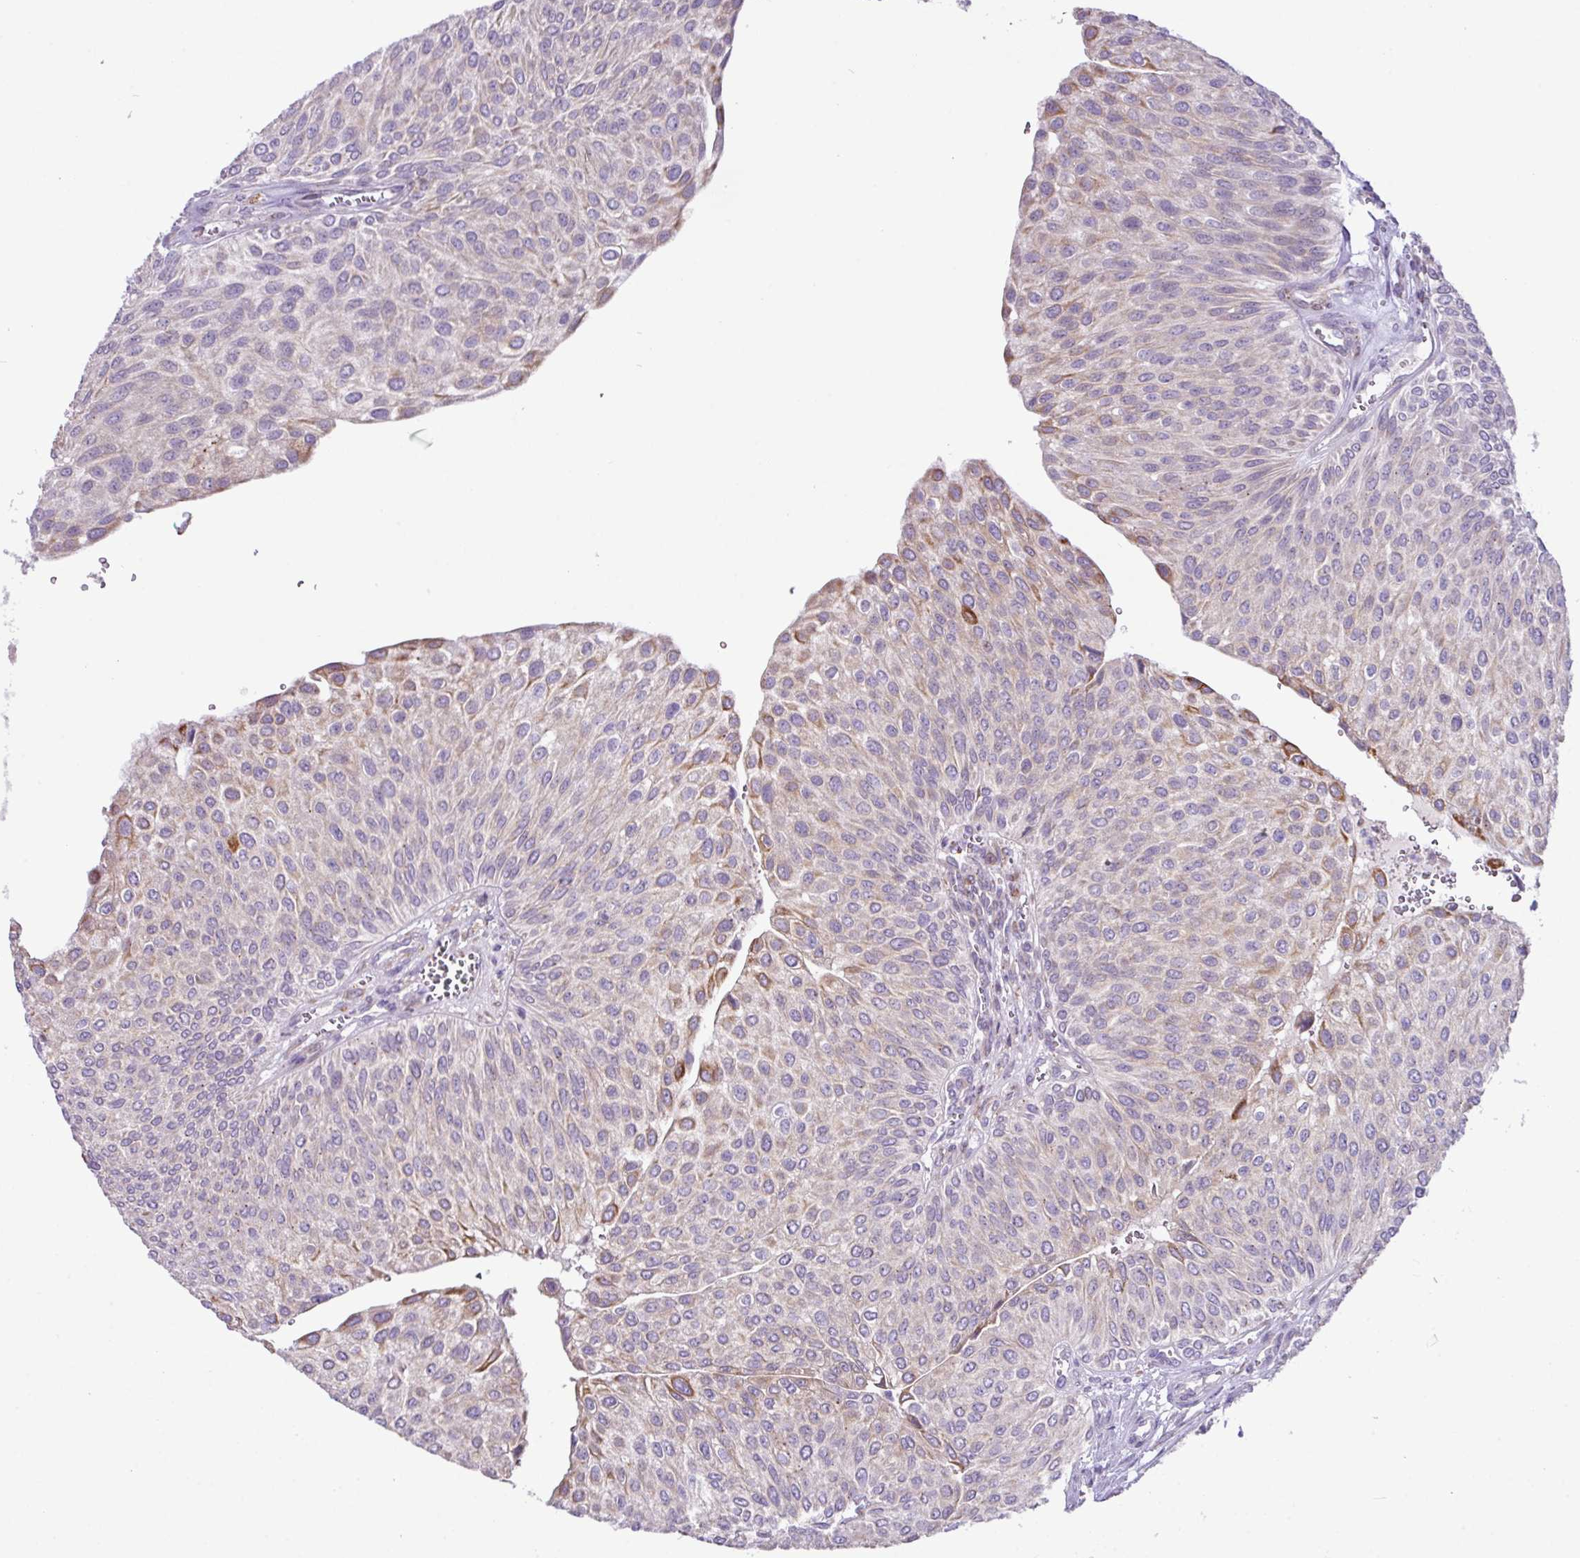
{"staining": {"intensity": "moderate", "quantity": "<25%", "location": "cytoplasmic/membranous"}, "tissue": "urothelial cancer", "cell_type": "Tumor cells", "image_type": "cancer", "snomed": [{"axis": "morphology", "description": "Urothelial carcinoma, NOS"}, {"axis": "topography", "description": "Urinary bladder"}], "caption": "Transitional cell carcinoma stained for a protein (brown) reveals moderate cytoplasmic/membranous positive expression in about <25% of tumor cells.", "gene": "RGS21", "patient": {"sex": "male", "age": 67}}